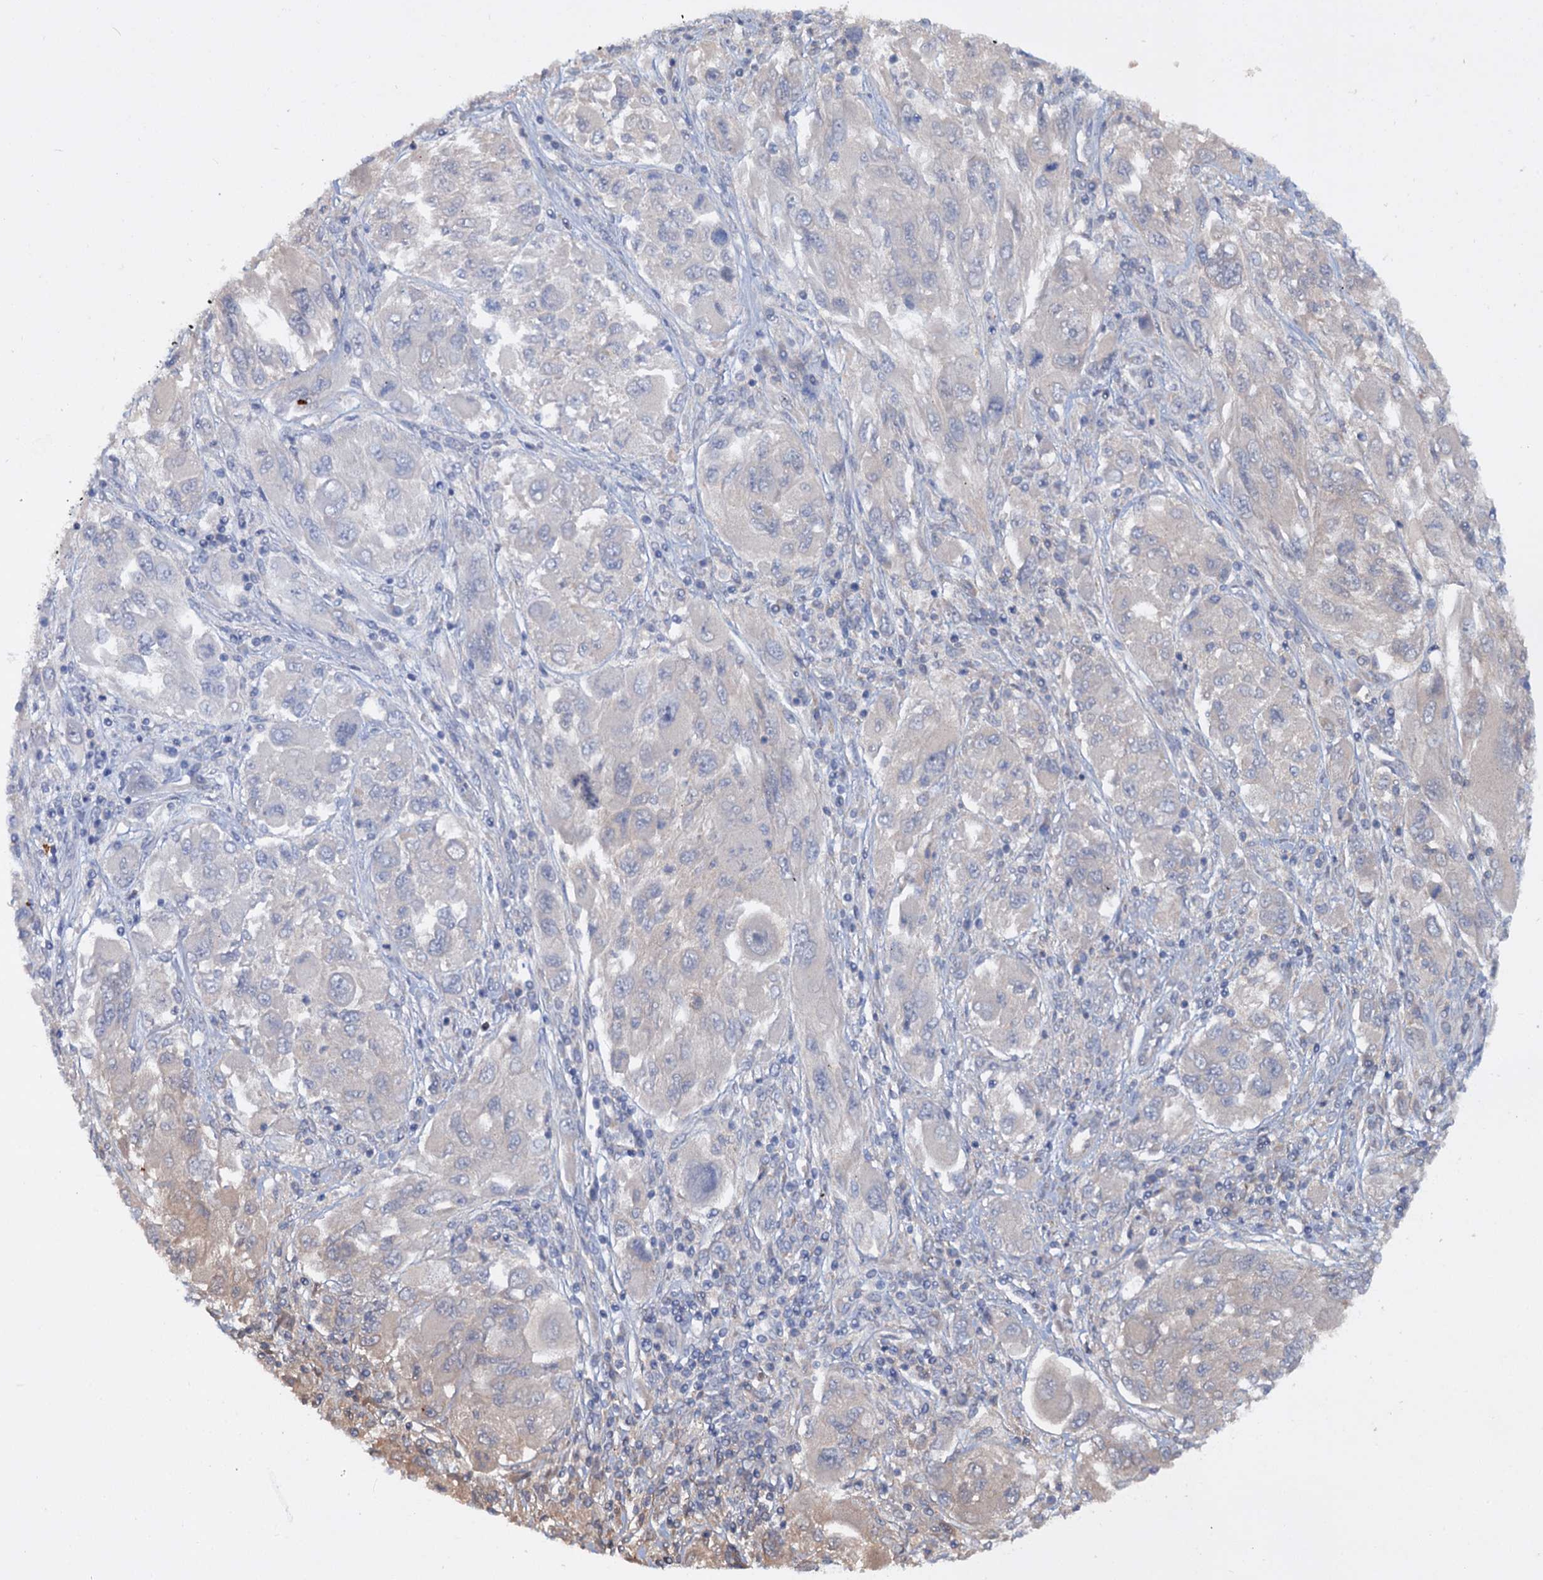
{"staining": {"intensity": "negative", "quantity": "none", "location": "none"}, "tissue": "melanoma", "cell_type": "Tumor cells", "image_type": "cancer", "snomed": [{"axis": "morphology", "description": "Malignant melanoma, NOS"}, {"axis": "topography", "description": "Skin"}], "caption": "There is no significant positivity in tumor cells of melanoma.", "gene": "ETFBKMT", "patient": {"sex": "female", "age": 91}}